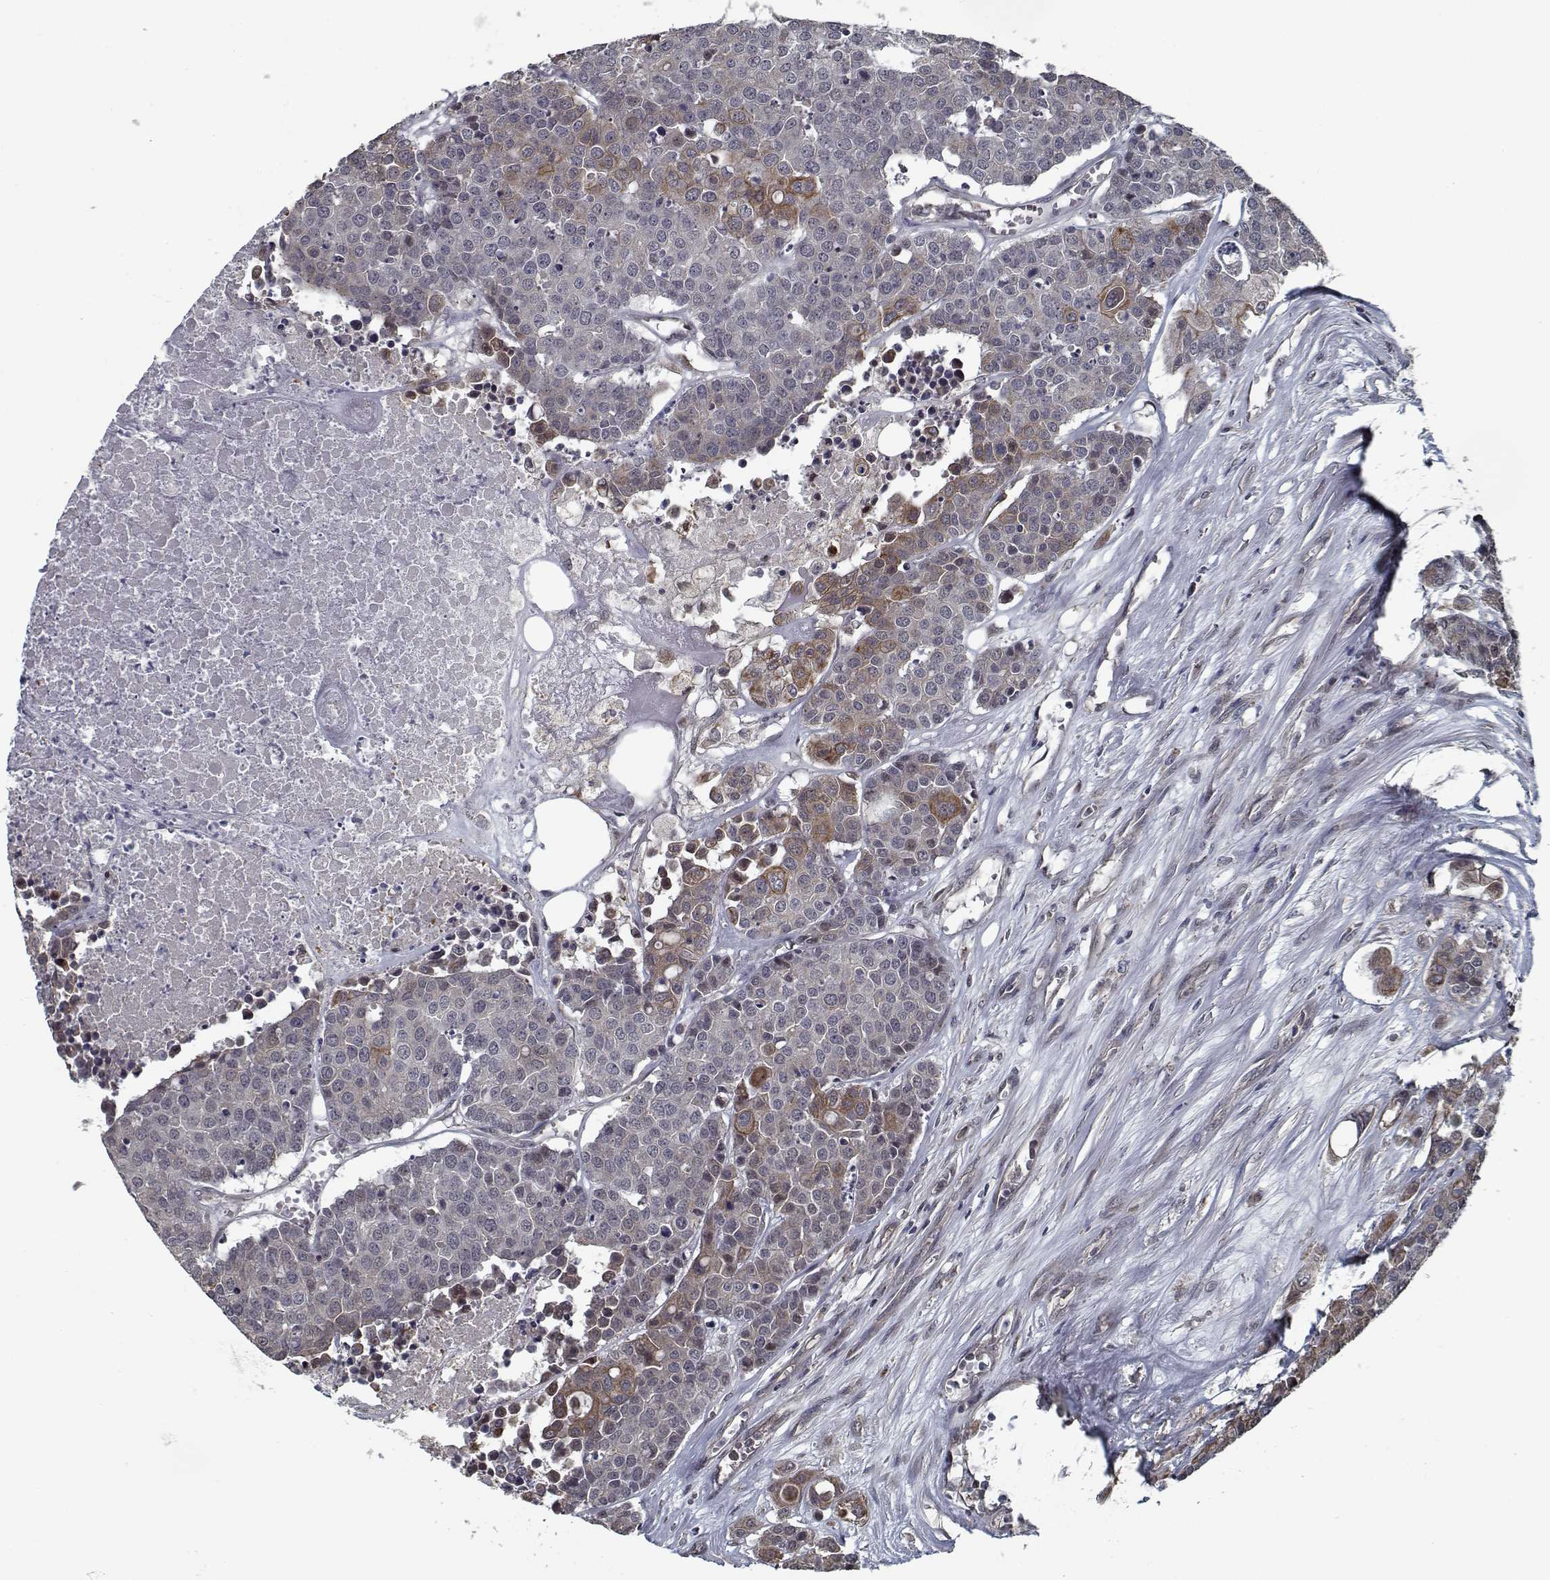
{"staining": {"intensity": "moderate", "quantity": "<25%", "location": "cytoplasmic/membranous"}, "tissue": "carcinoid", "cell_type": "Tumor cells", "image_type": "cancer", "snomed": [{"axis": "morphology", "description": "Carcinoid, malignant, NOS"}, {"axis": "topography", "description": "Colon"}], "caption": "Human carcinoid (malignant) stained with a brown dye shows moderate cytoplasmic/membranous positive expression in about <25% of tumor cells.", "gene": "NLK", "patient": {"sex": "male", "age": 81}}